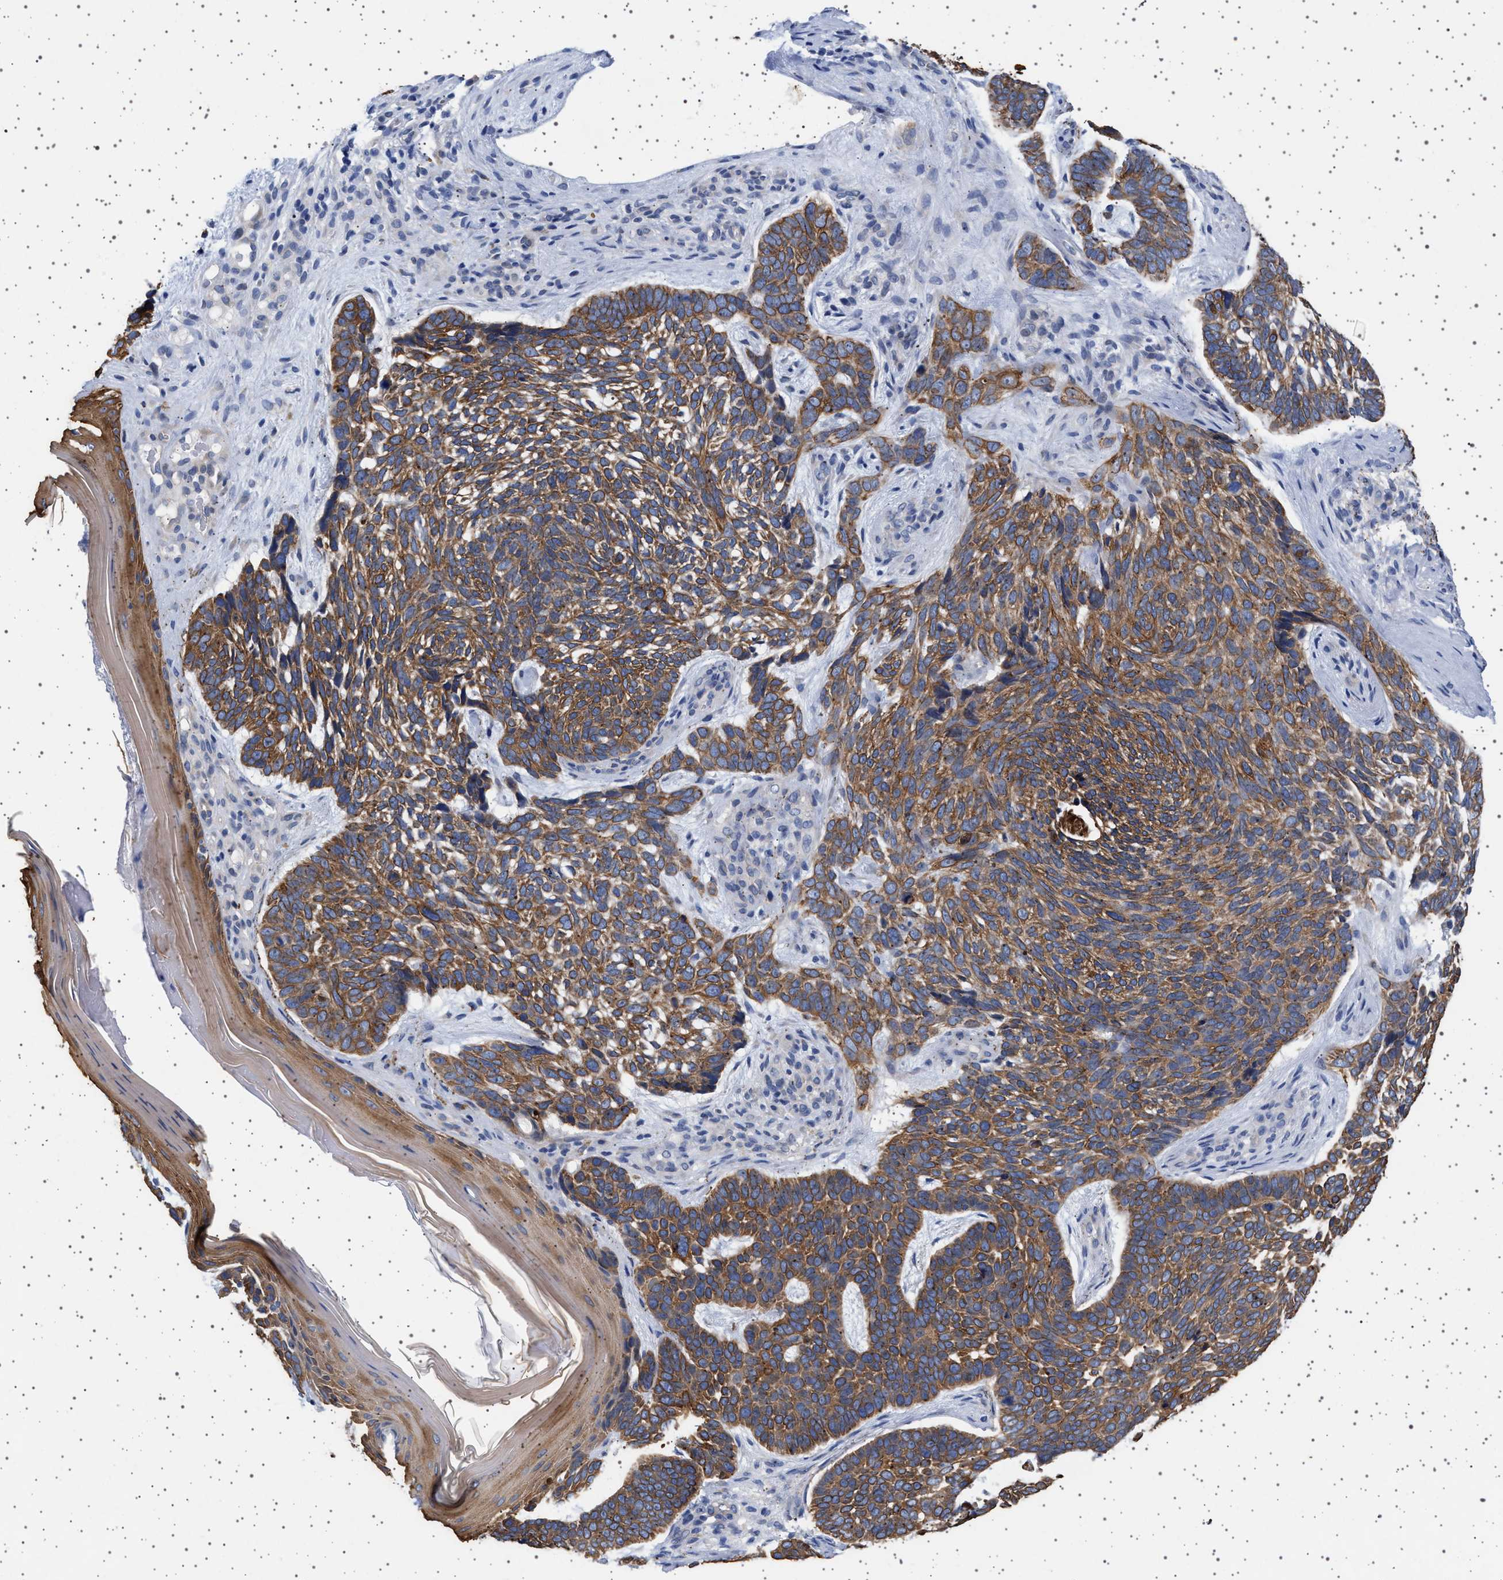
{"staining": {"intensity": "strong", "quantity": ">75%", "location": "cytoplasmic/membranous"}, "tissue": "skin cancer", "cell_type": "Tumor cells", "image_type": "cancer", "snomed": [{"axis": "morphology", "description": "Basal cell carcinoma"}, {"axis": "topography", "description": "Skin"}, {"axis": "topography", "description": "Skin of head"}], "caption": "Strong cytoplasmic/membranous staining for a protein is identified in approximately >75% of tumor cells of skin basal cell carcinoma using immunohistochemistry.", "gene": "TRMT10B", "patient": {"sex": "female", "age": 85}}